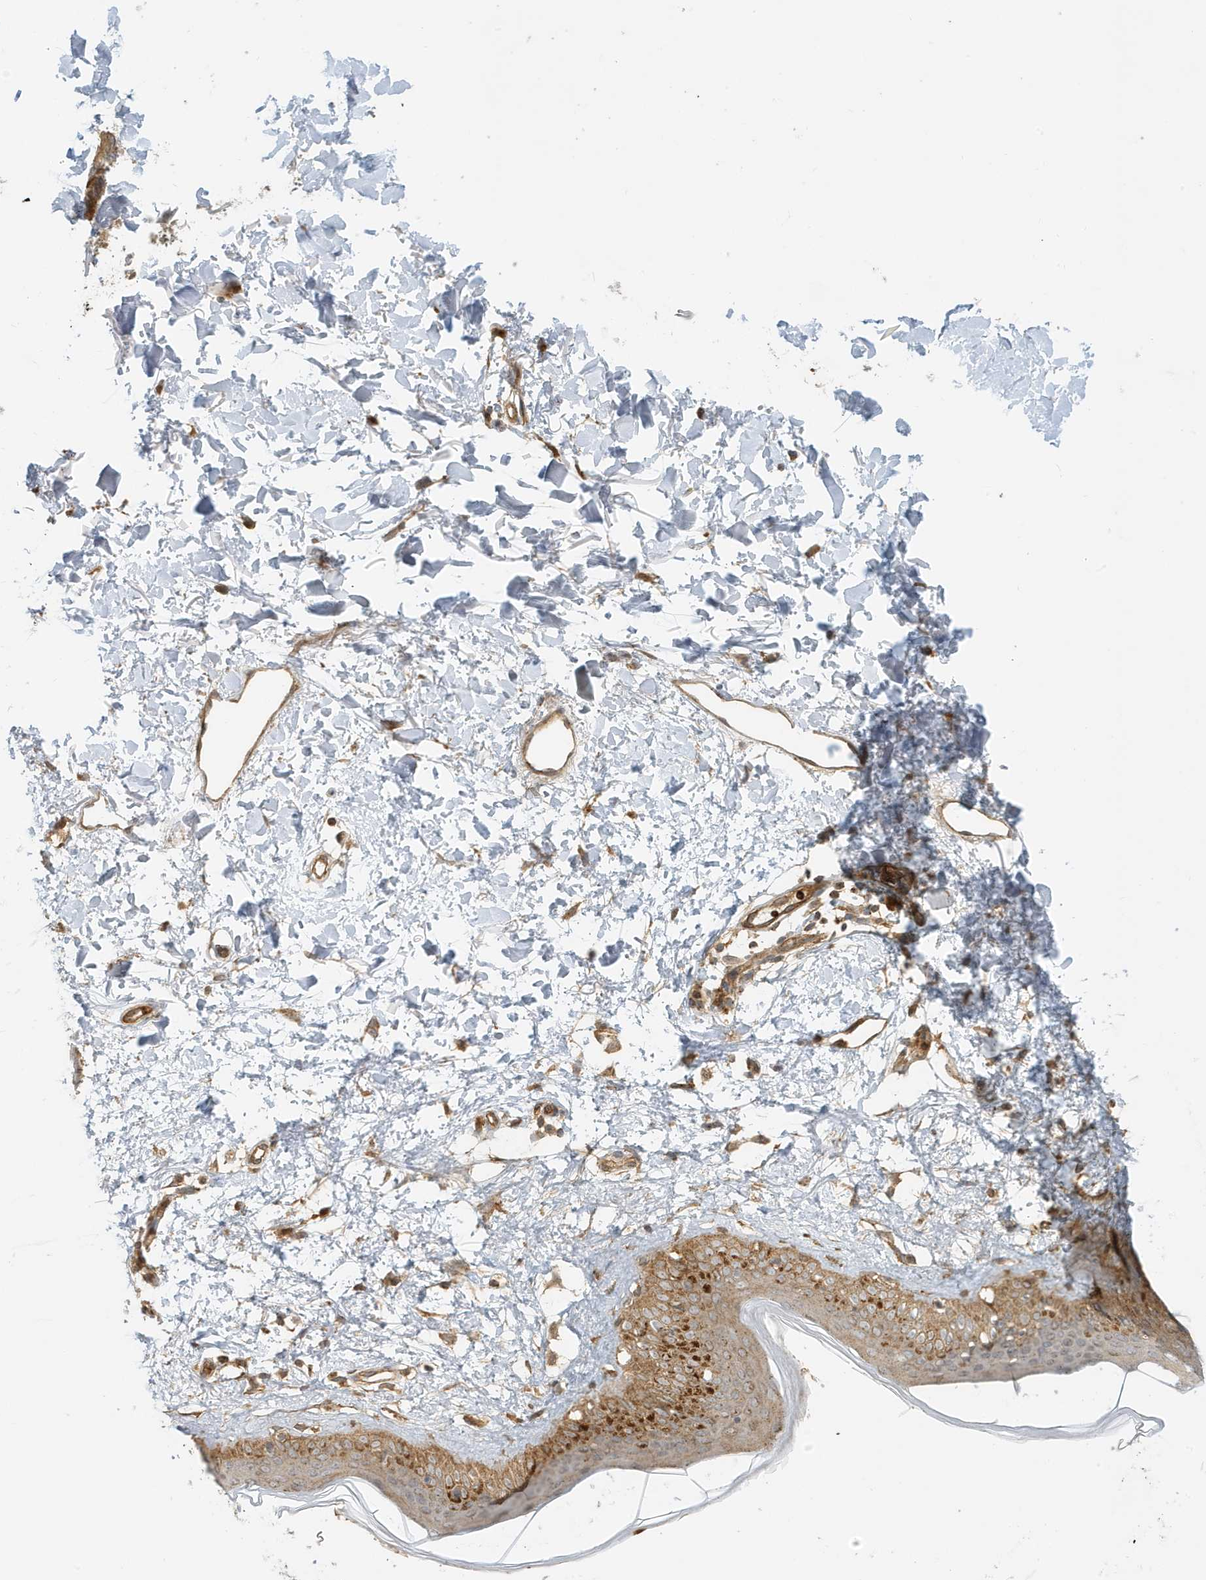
{"staining": {"intensity": "weak", "quantity": ">75%", "location": "cytoplasmic/membranous"}, "tissue": "skin", "cell_type": "Fibroblasts", "image_type": "normal", "snomed": [{"axis": "morphology", "description": "Normal tissue, NOS"}, {"axis": "topography", "description": "Skin"}], "caption": "Immunohistochemical staining of unremarkable skin demonstrates low levels of weak cytoplasmic/membranous expression in about >75% of fibroblasts. (Brightfield microscopy of DAB IHC at high magnification).", "gene": "FYCO1", "patient": {"sex": "female", "age": 58}}